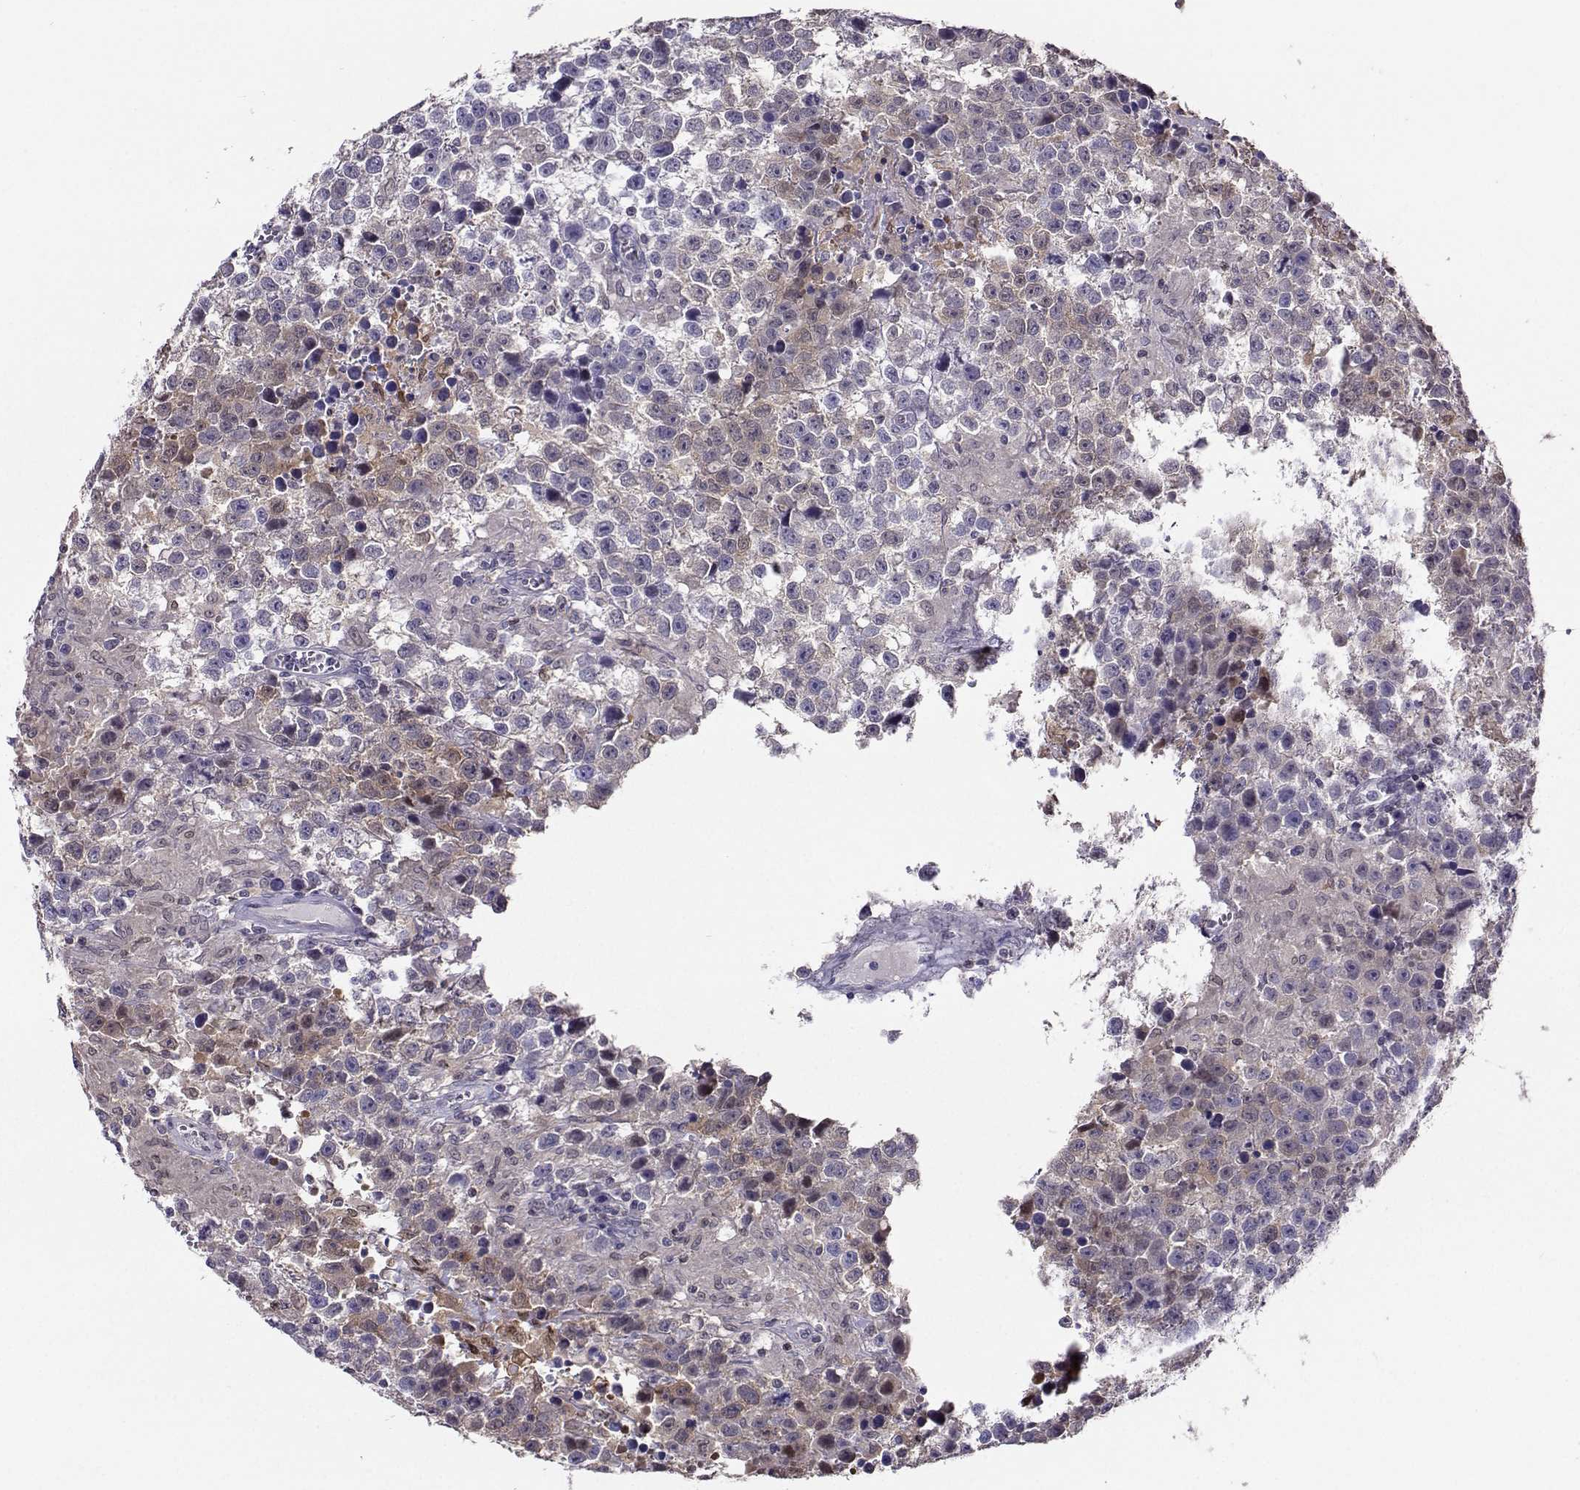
{"staining": {"intensity": "weak", "quantity": "<25%", "location": "cytoplasmic/membranous"}, "tissue": "testis cancer", "cell_type": "Tumor cells", "image_type": "cancer", "snomed": [{"axis": "morphology", "description": "Seminoma, NOS"}, {"axis": "topography", "description": "Testis"}], "caption": "A micrograph of testis seminoma stained for a protein exhibits no brown staining in tumor cells.", "gene": "PGK1", "patient": {"sex": "male", "age": 43}}